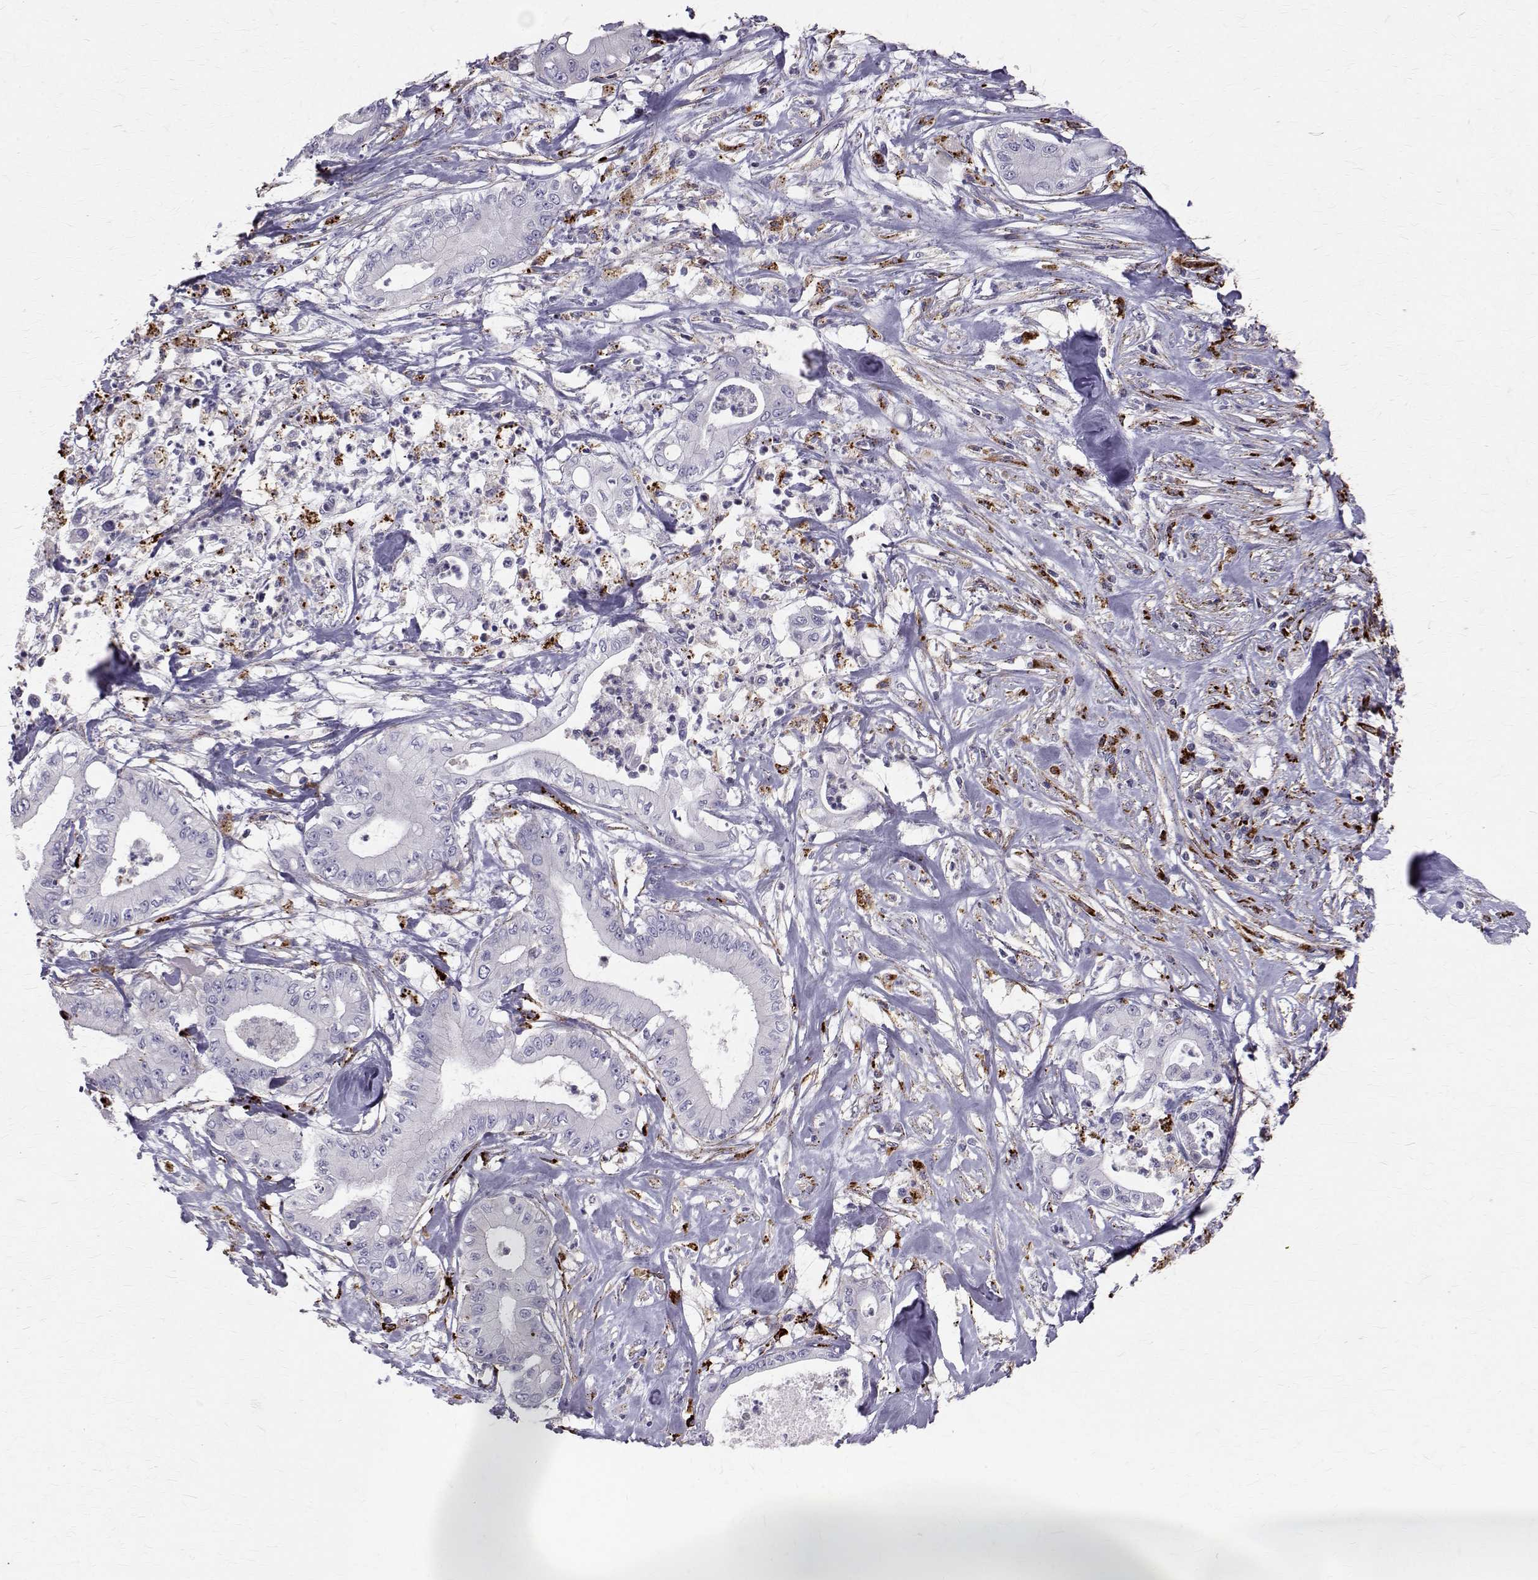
{"staining": {"intensity": "negative", "quantity": "none", "location": "none"}, "tissue": "pancreatic cancer", "cell_type": "Tumor cells", "image_type": "cancer", "snomed": [{"axis": "morphology", "description": "Adenocarcinoma, NOS"}, {"axis": "topography", "description": "Pancreas"}], "caption": "High power microscopy histopathology image of an IHC image of pancreatic cancer, revealing no significant staining in tumor cells. (DAB IHC with hematoxylin counter stain).", "gene": "TPP1", "patient": {"sex": "male", "age": 71}}